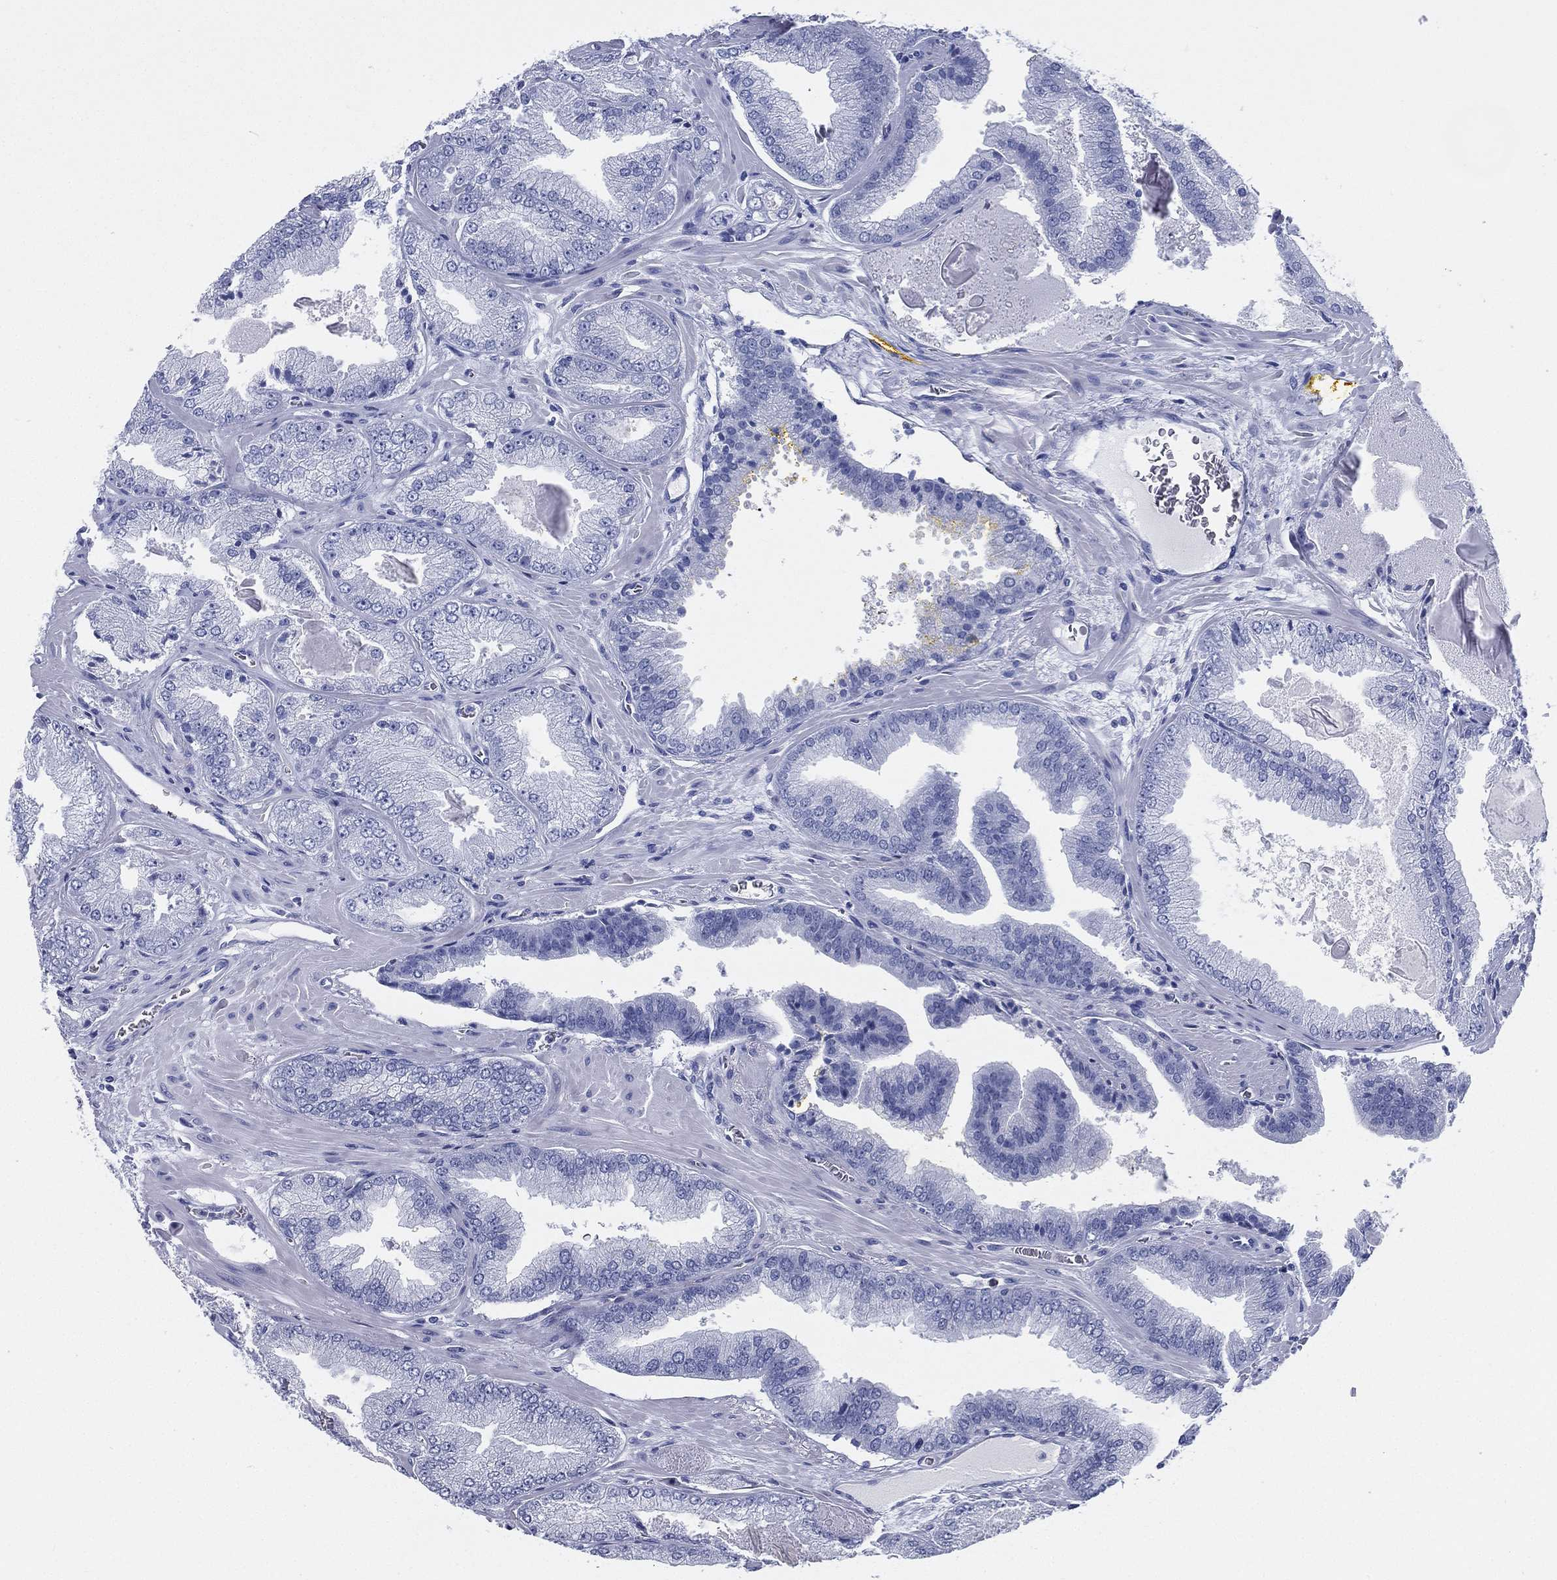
{"staining": {"intensity": "negative", "quantity": "none", "location": "none"}, "tissue": "prostate cancer", "cell_type": "Tumor cells", "image_type": "cancer", "snomed": [{"axis": "morphology", "description": "Adenocarcinoma, Low grade"}, {"axis": "topography", "description": "Prostate"}], "caption": "A high-resolution photomicrograph shows IHC staining of prostate adenocarcinoma (low-grade), which demonstrates no significant positivity in tumor cells. (DAB (3,3'-diaminobenzidine) immunohistochemistry, high magnification).", "gene": "TMEM252", "patient": {"sex": "male", "age": 72}}